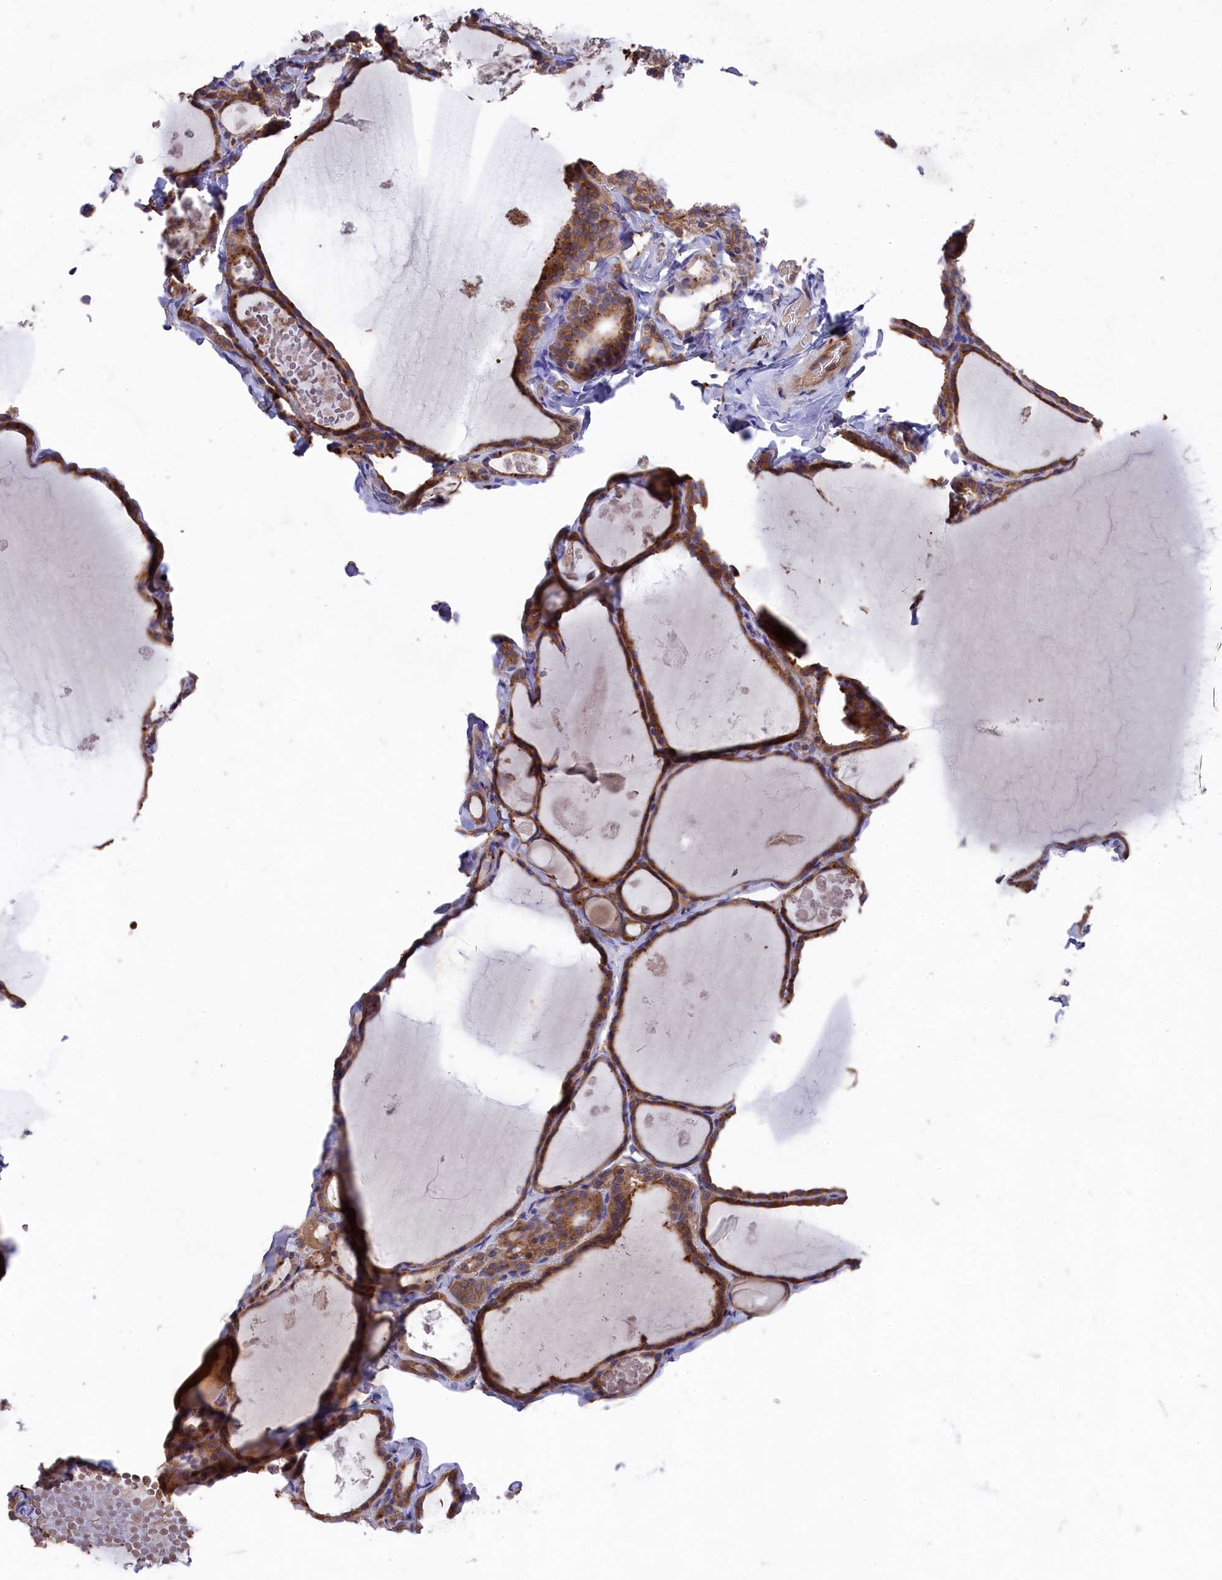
{"staining": {"intensity": "strong", "quantity": "25%-75%", "location": "cytoplasmic/membranous"}, "tissue": "thyroid gland", "cell_type": "Glandular cells", "image_type": "normal", "snomed": [{"axis": "morphology", "description": "Normal tissue, NOS"}, {"axis": "topography", "description": "Thyroid gland"}], "caption": "This is an image of IHC staining of normal thyroid gland, which shows strong positivity in the cytoplasmic/membranous of glandular cells.", "gene": "LHFPL4", "patient": {"sex": "male", "age": 56}}